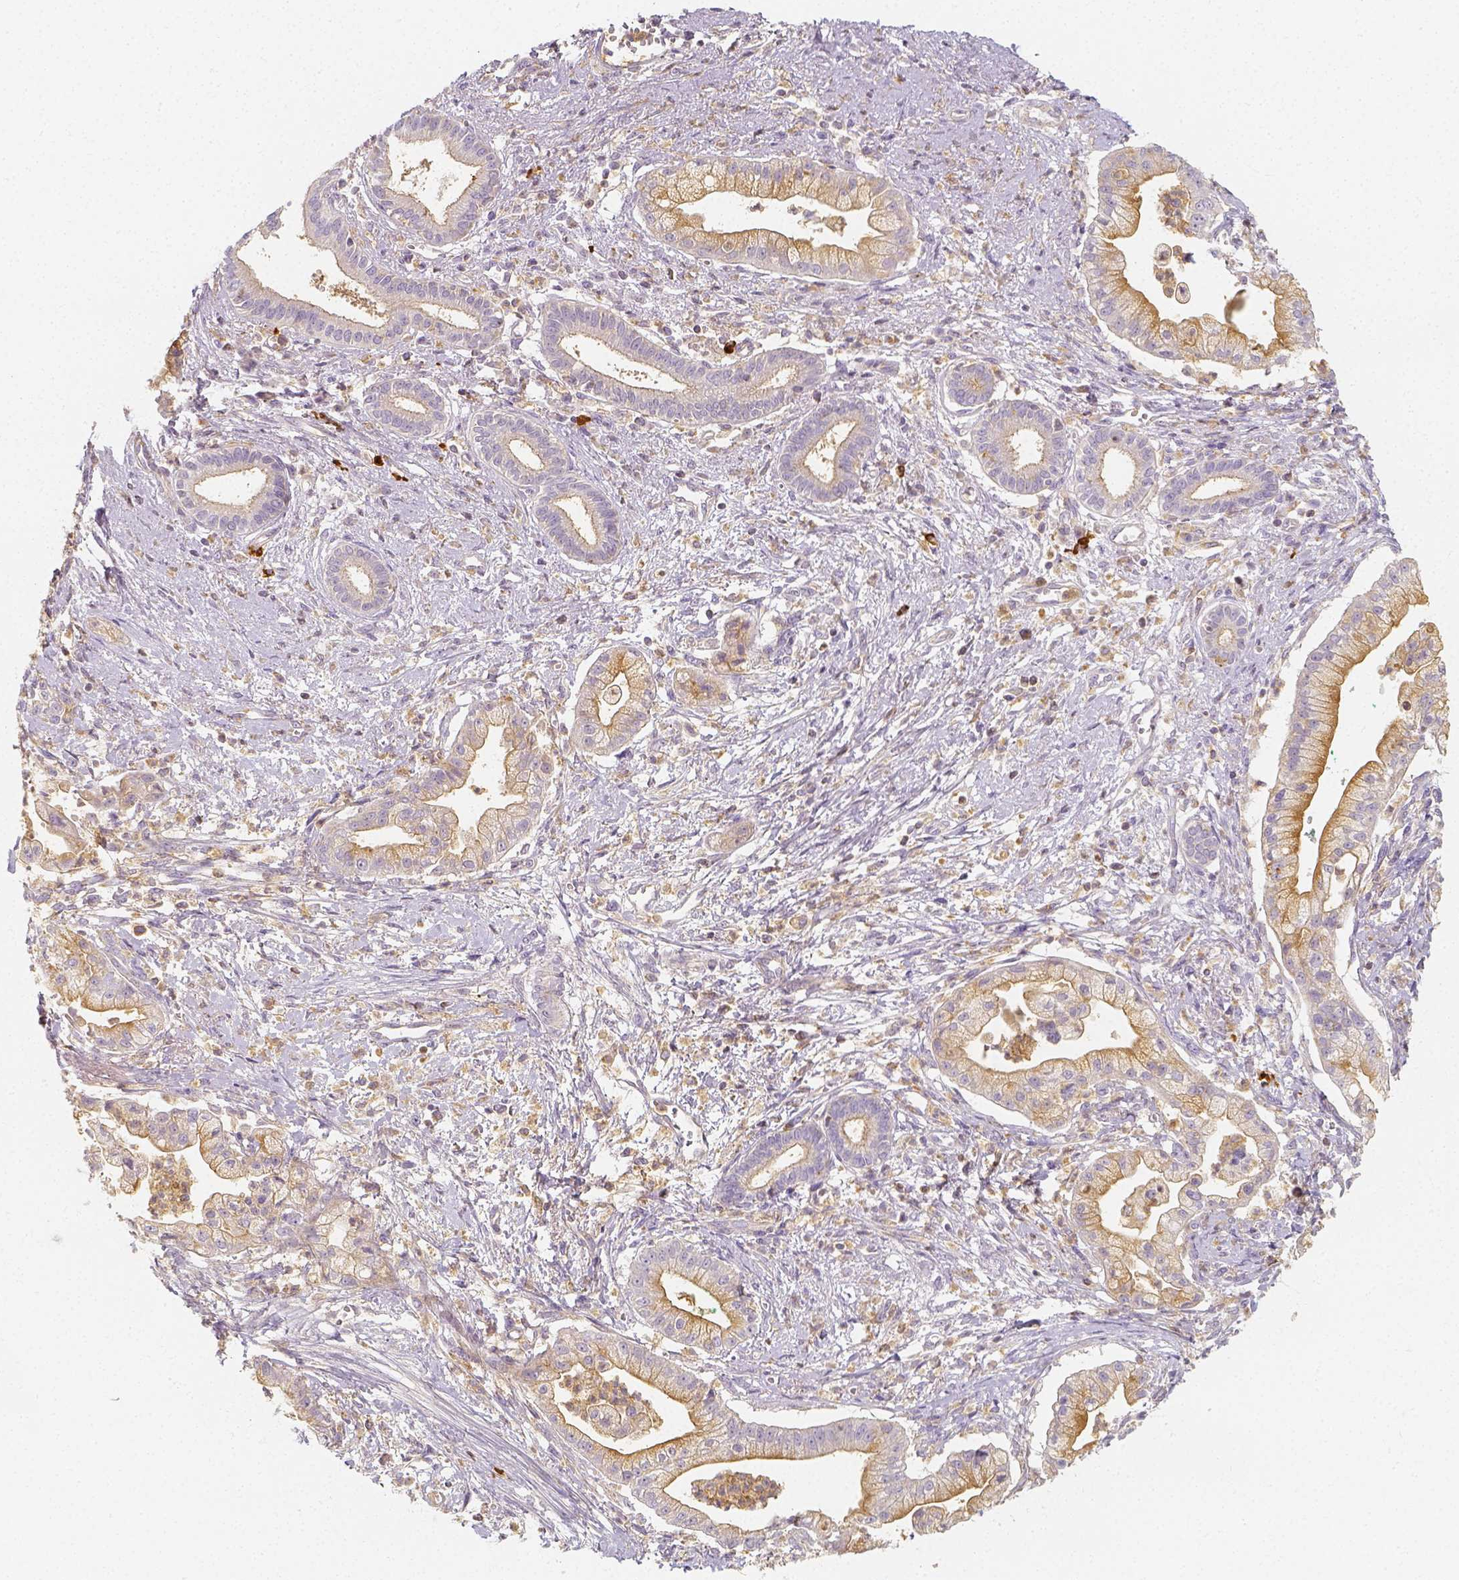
{"staining": {"intensity": "moderate", "quantity": ">75%", "location": "cytoplasmic/membranous"}, "tissue": "pancreatic cancer", "cell_type": "Tumor cells", "image_type": "cancer", "snomed": [{"axis": "morphology", "description": "Normal tissue, NOS"}, {"axis": "morphology", "description": "Adenocarcinoma, NOS"}, {"axis": "topography", "description": "Lymph node"}, {"axis": "topography", "description": "Pancreas"}], "caption": "Approximately >75% of tumor cells in human pancreatic cancer show moderate cytoplasmic/membranous protein expression as visualized by brown immunohistochemical staining.", "gene": "PTPRJ", "patient": {"sex": "female", "age": 58}}